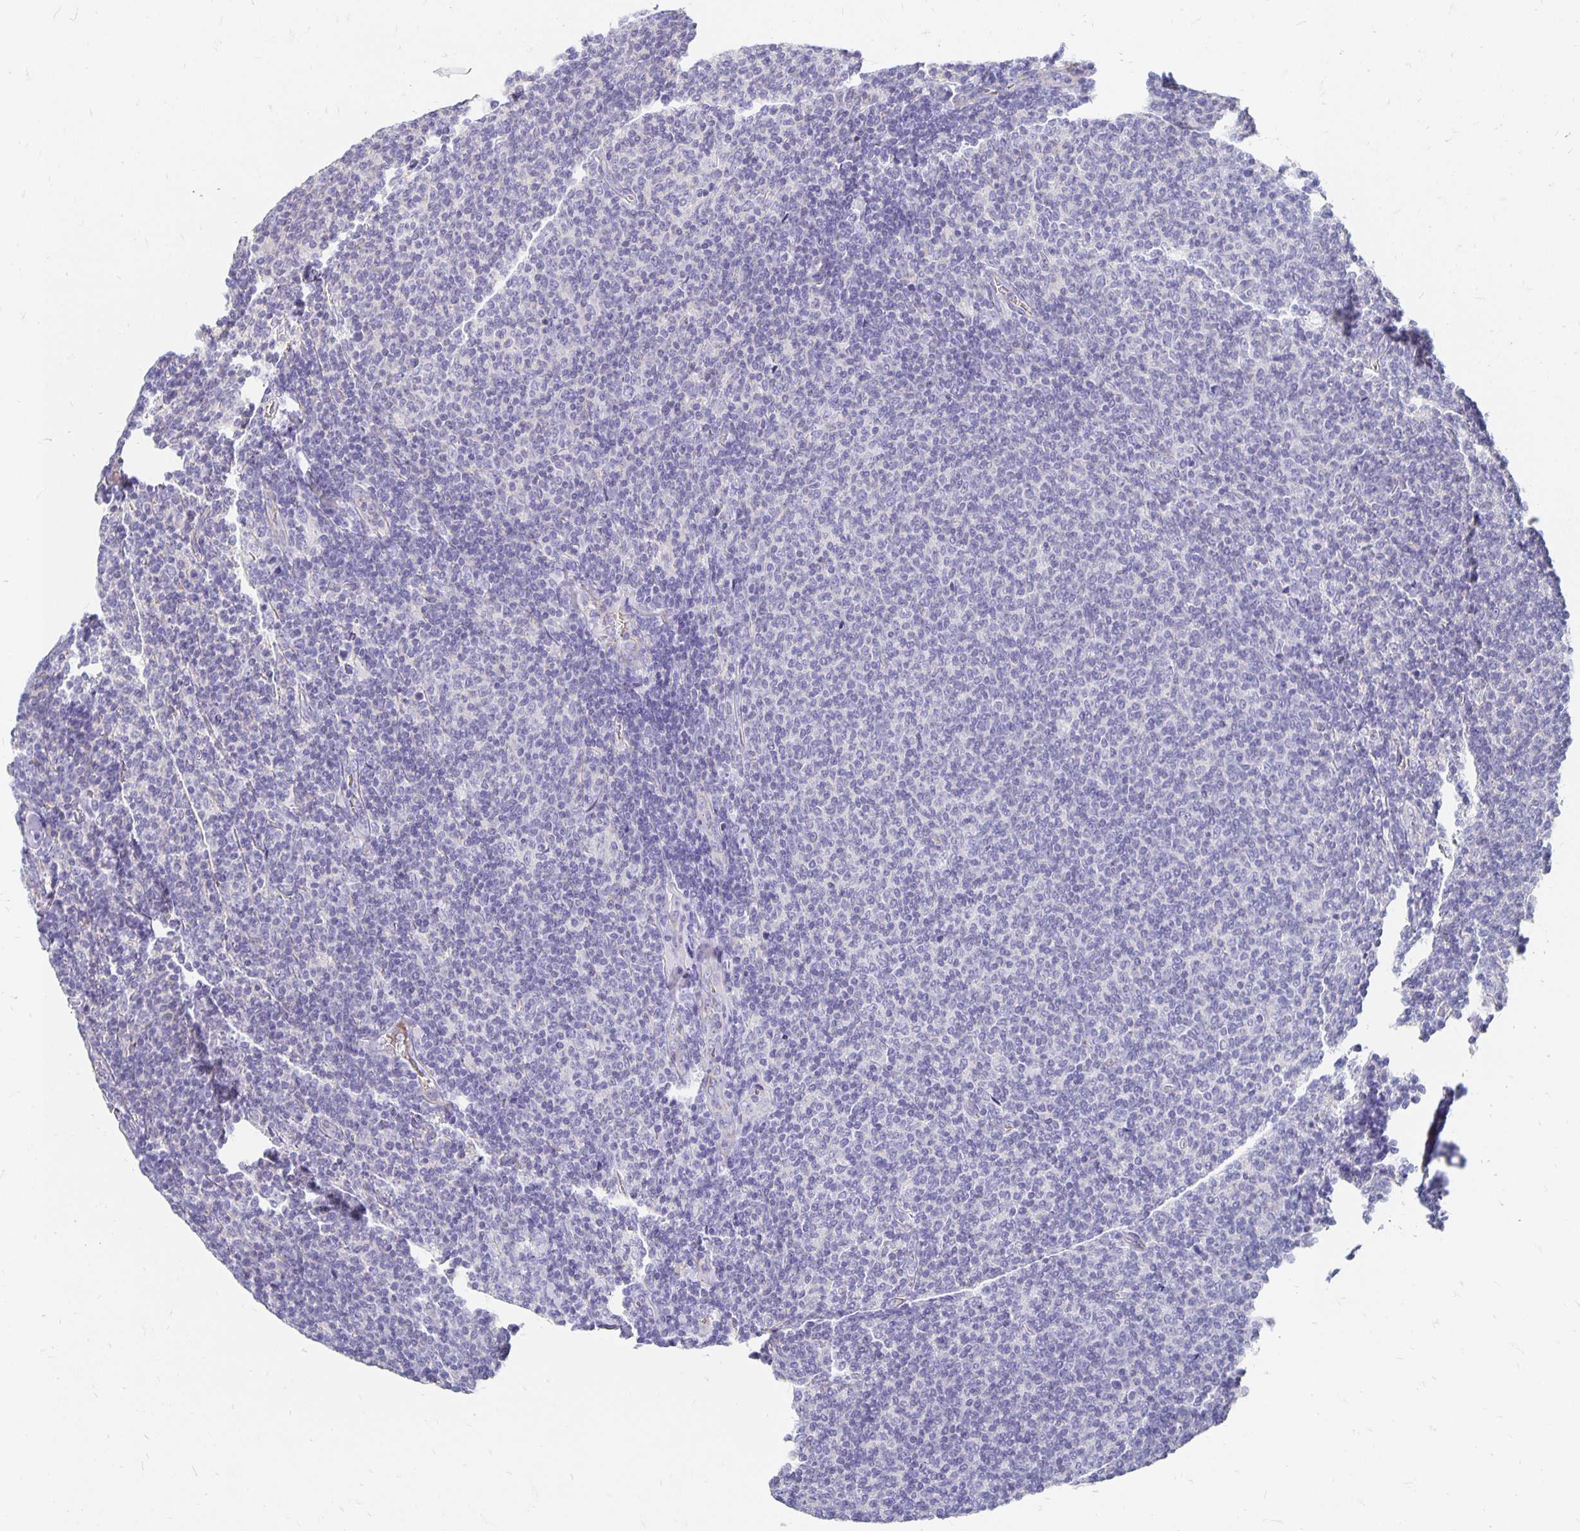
{"staining": {"intensity": "negative", "quantity": "none", "location": "none"}, "tissue": "lymphoma", "cell_type": "Tumor cells", "image_type": "cancer", "snomed": [{"axis": "morphology", "description": "Malignant lymphoma, non-Hodgkin's type, Low grade"}, {"axis": "topography", "description": "Lymph node"}], "caption": "DAB immunohistochemical staining of low-grade malignant lymphoma, non-Hodgkin's type reveals no significant positivity in tumor cells. Nuclei are stained in blue.", "gene": "APOB", "patient": {"sex": "male", "age": 52}}